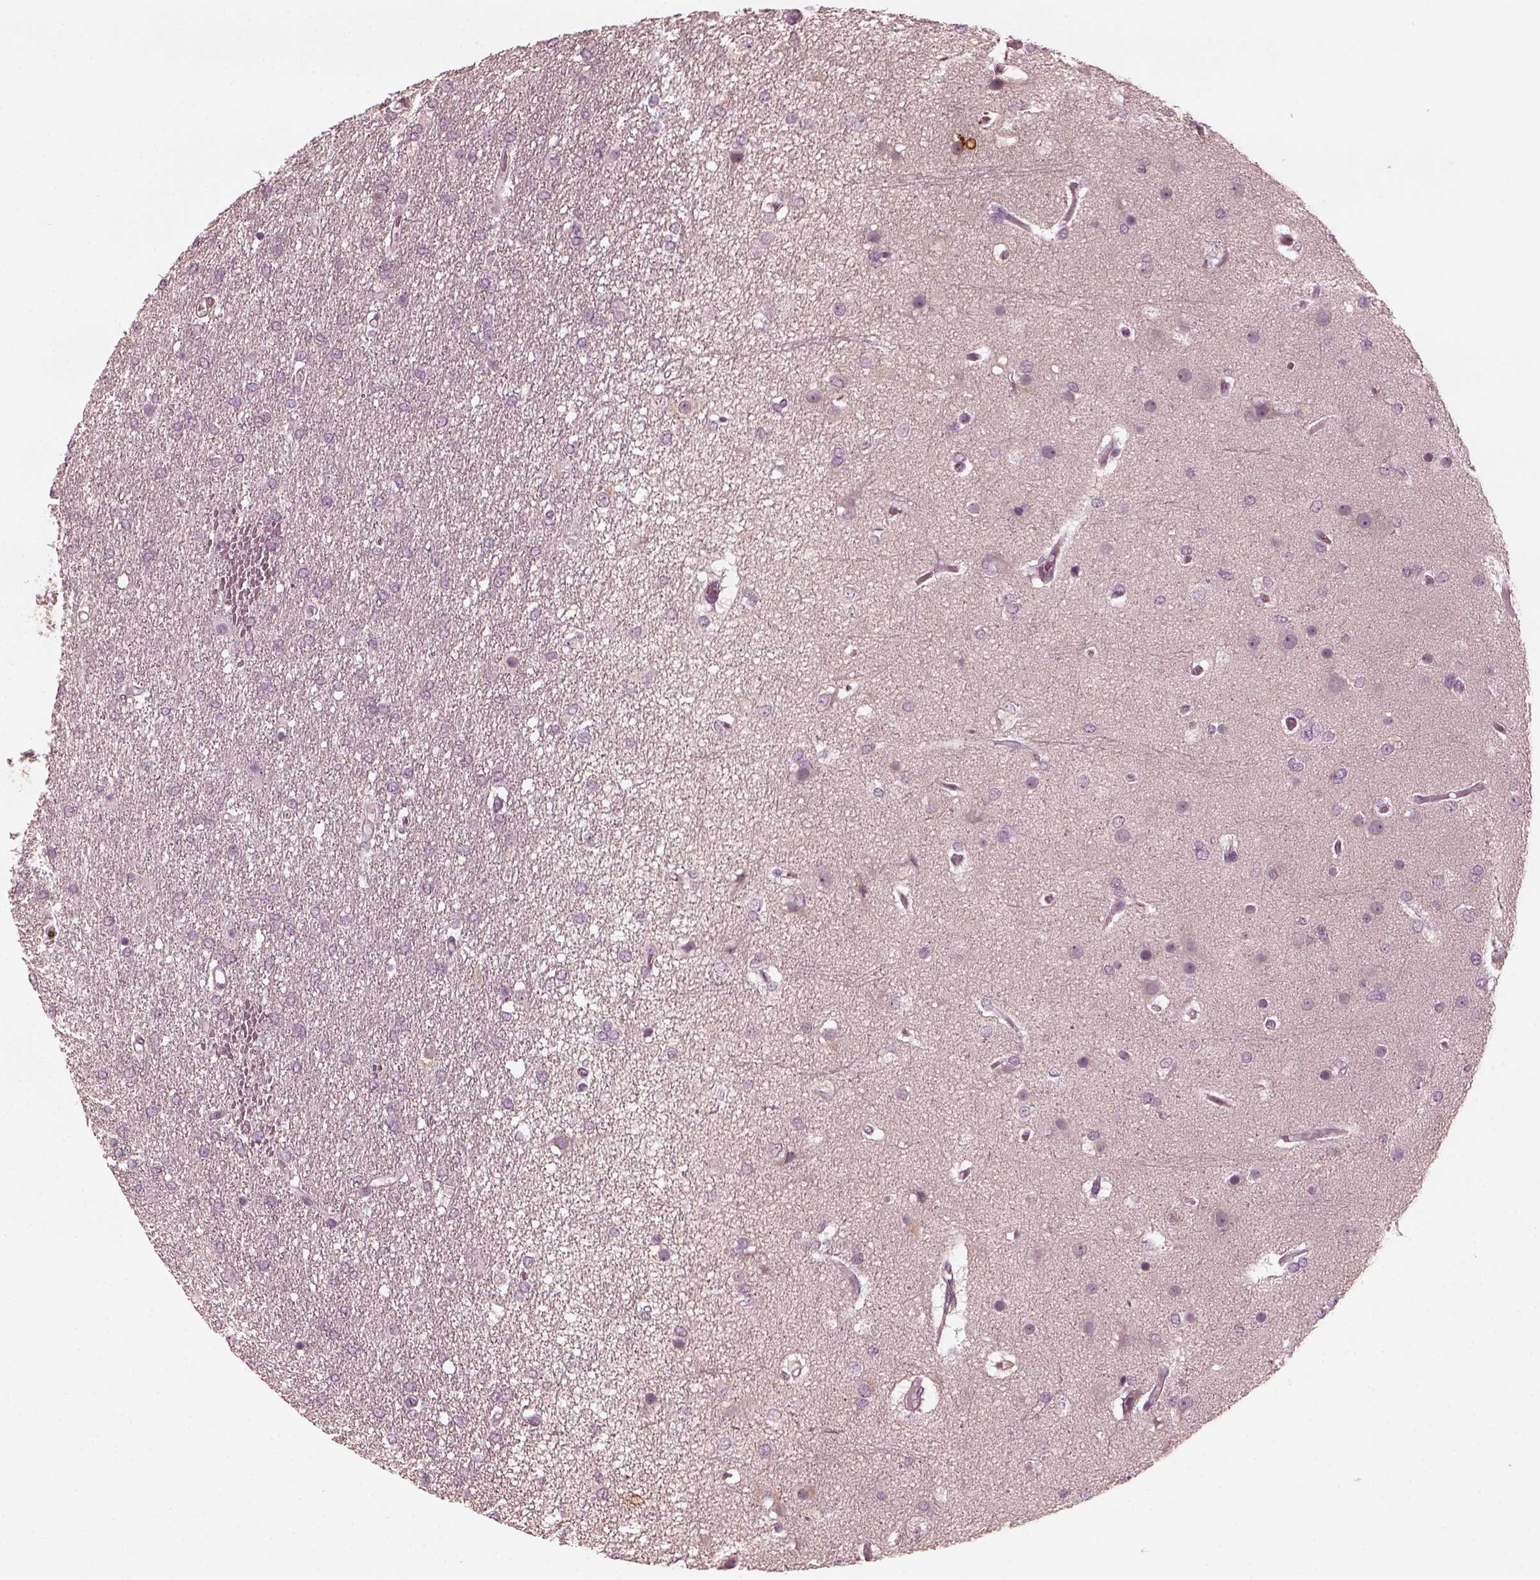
{"staining": {"intensity": "negative", "quantity": "none", "location": "none"}, "tissue": "glioma", "cell_type": "Tumor cells", "image_type": "cancer", "snomed": [{"axis": "morphology", "description": "Glioma, malignant, High grade"}, {"axis": "topography", "description": "Brain"}], "caption": "The immunohistochemistry image has no significant positivity in tumor cells of high-grade glioma (malignant) tissue. (Stains: DAB immunohistochemistry (IHC) with hematoxylin counter stain, Microscopy: brightfield microscopy at high magnification).", "gene": "PSTPIP2", "patient": {"sex": "female", "age": 61}}